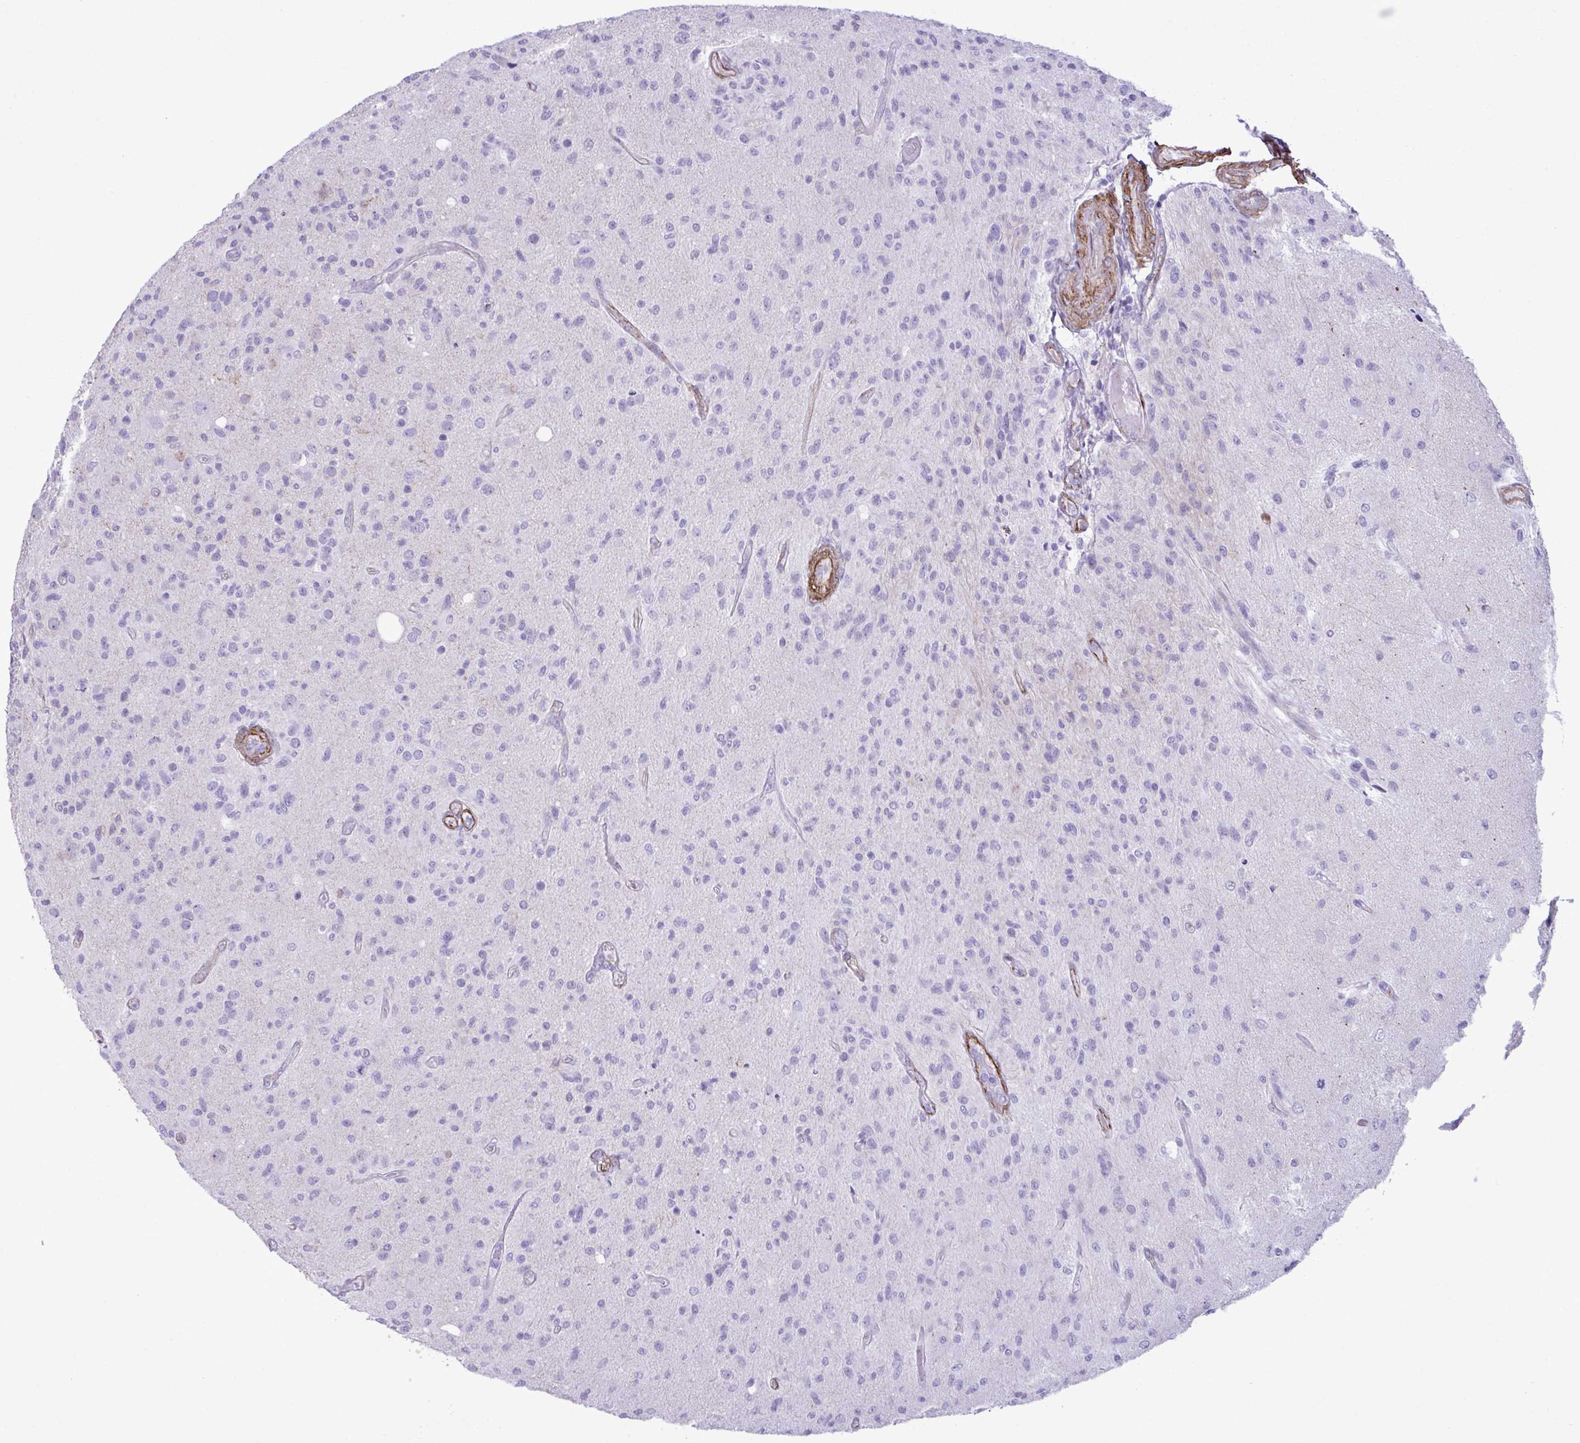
{"staining": {"intensity": "negative", "quantity": "none", "location": "none"}, "tissue": "glioma", "cell_type": "Tumor cells", "image_type": "cancer", "snomed": [{"axis": "morphology", "description": "Glioma, malignant, High grade"}, {"axis": "topography", "description": "Brain"}], "caption": "Immunohistochemistry (IHC) photomicrograph of neoplastic tissue: malignant high-grade glioma stained with DAB displays no significant protein staining in tumor cells.", "gene": "SYNPO2L", "patient": {"sex": "female", "age": 67}}